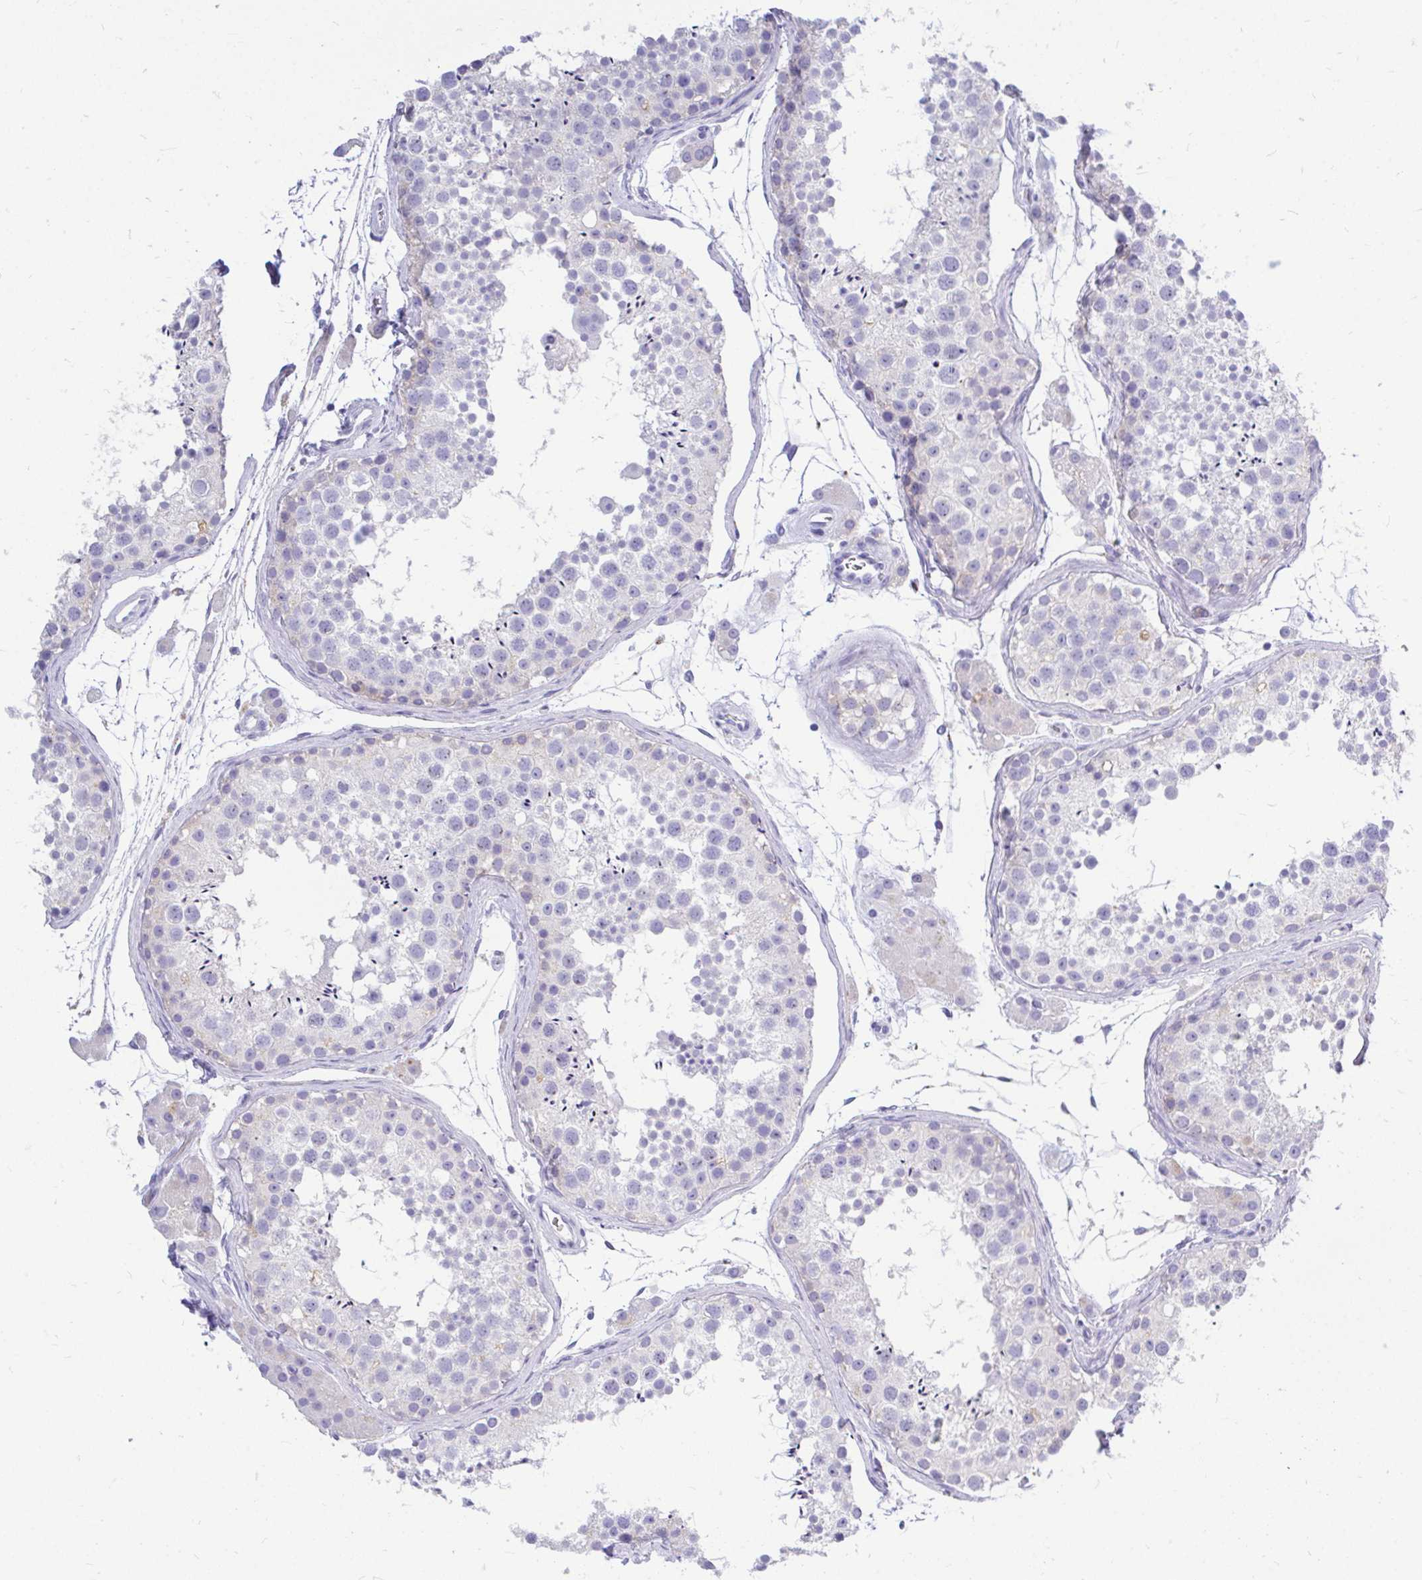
{"staining": {"intensity": "weak", "quantity": "<25%", "location": "cytoplasmic/membranous"}, "tissue": "testis", "cell_type": "Cells in seminiferous ducts", "image_type": "normal", "snomed": [{"axis": "morphology", "description": "Normal tissue, NOS"}, {"axis": "topography", "description": "Testis"}], "caption": "Protein analysis of benign testis shows no significant staining in cells in seminiferous ducts.", "gene": "MAP1LC3A", "patient": {"sex": "male", "age": 41}}